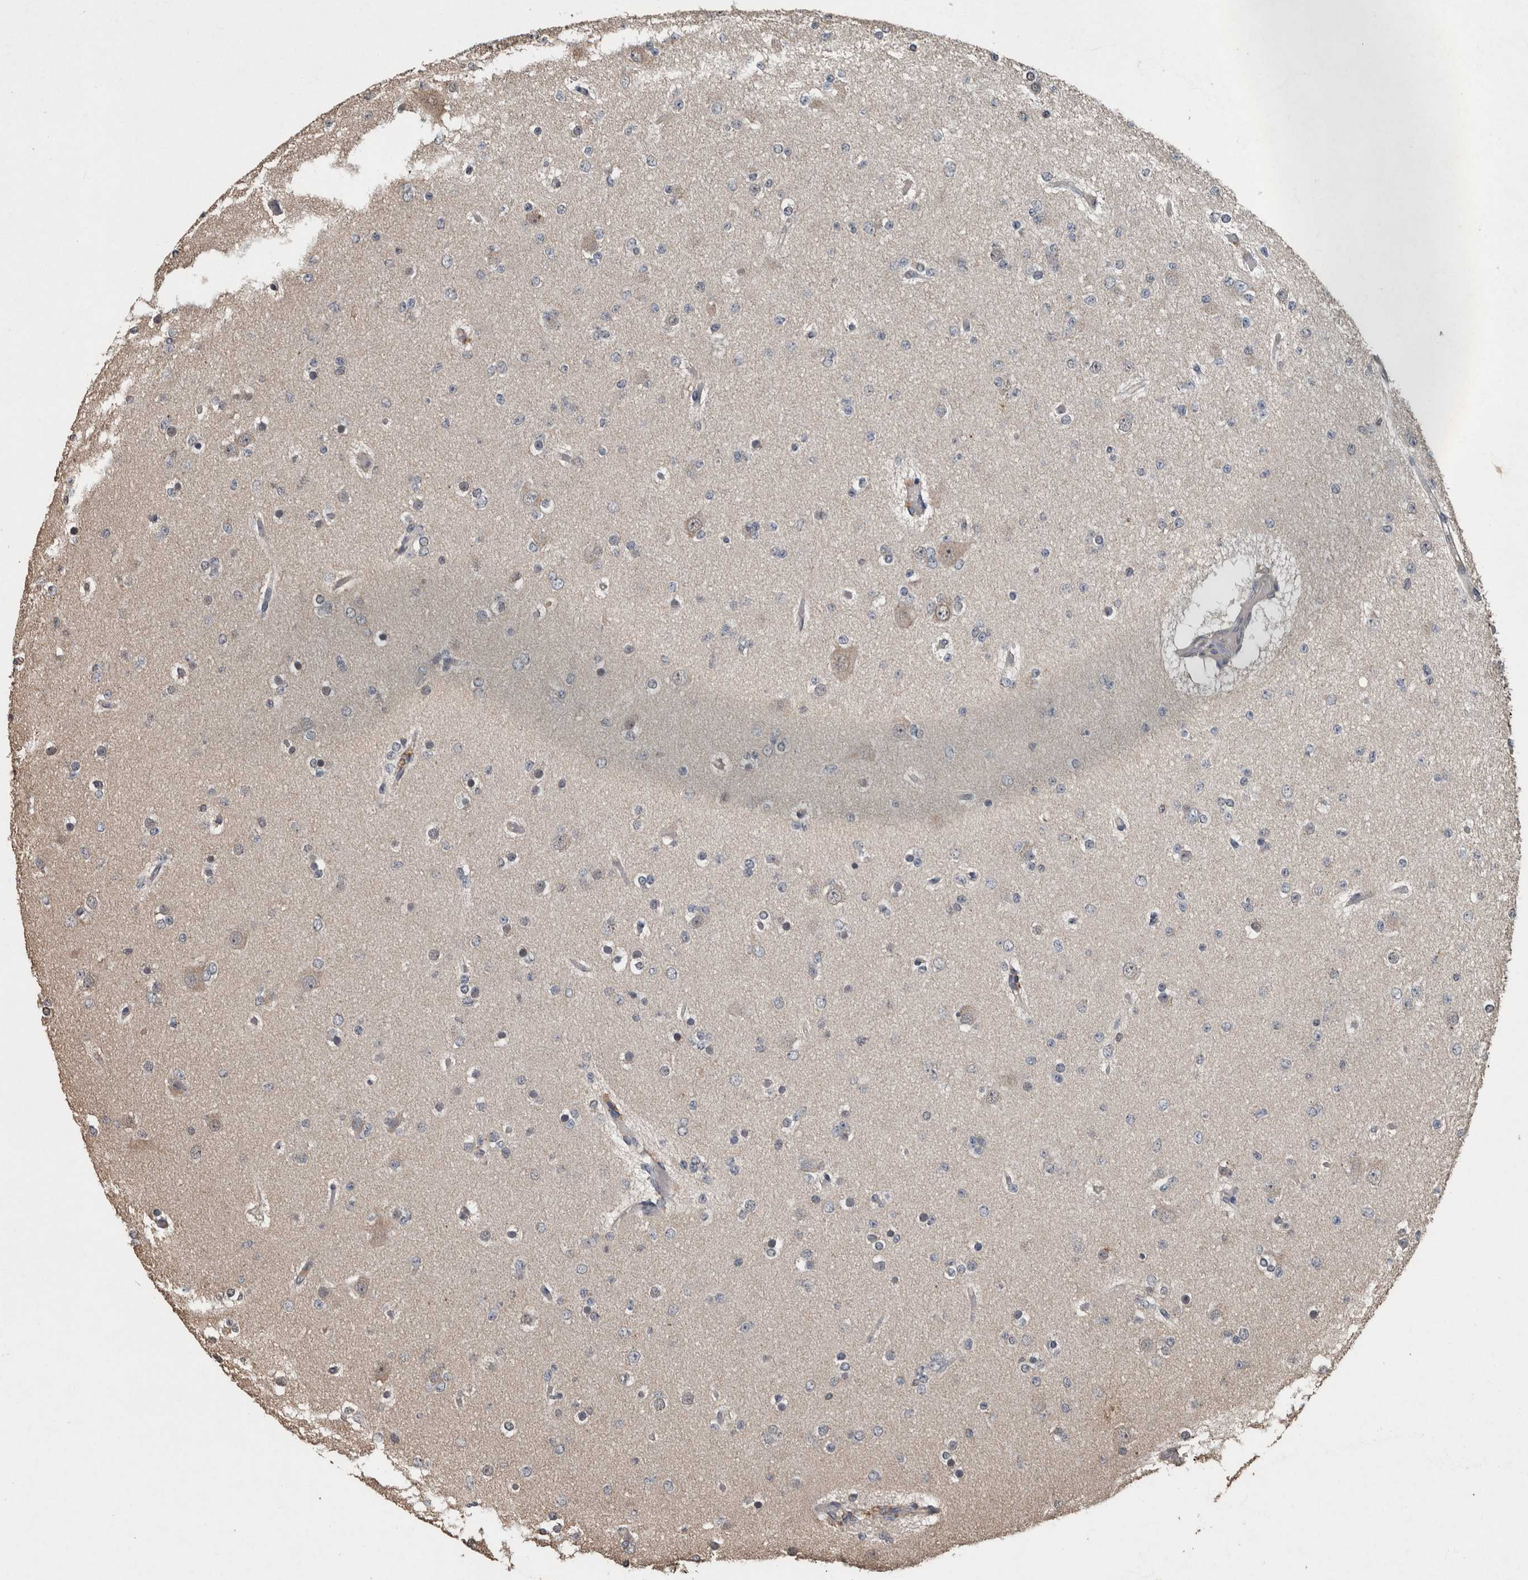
{"staining": {"intensity": "negative", "quantity": "none", "location": "none"}, "tissue": "glioma", "cell_type": "Tumor cells", "image_type": "cancer", "snomed": [{"axis": "morphology", "description": "Glioma, malignant, Low grade"}, {"axis": "topography", "description": "Brain"}], "caption": "This is a histopathology image of immunohistochemistry staining of glioma, which shows no staining in tumor cells.", "gene": "FGFRL1", "patient": {"sex": "female", "age": 22}}